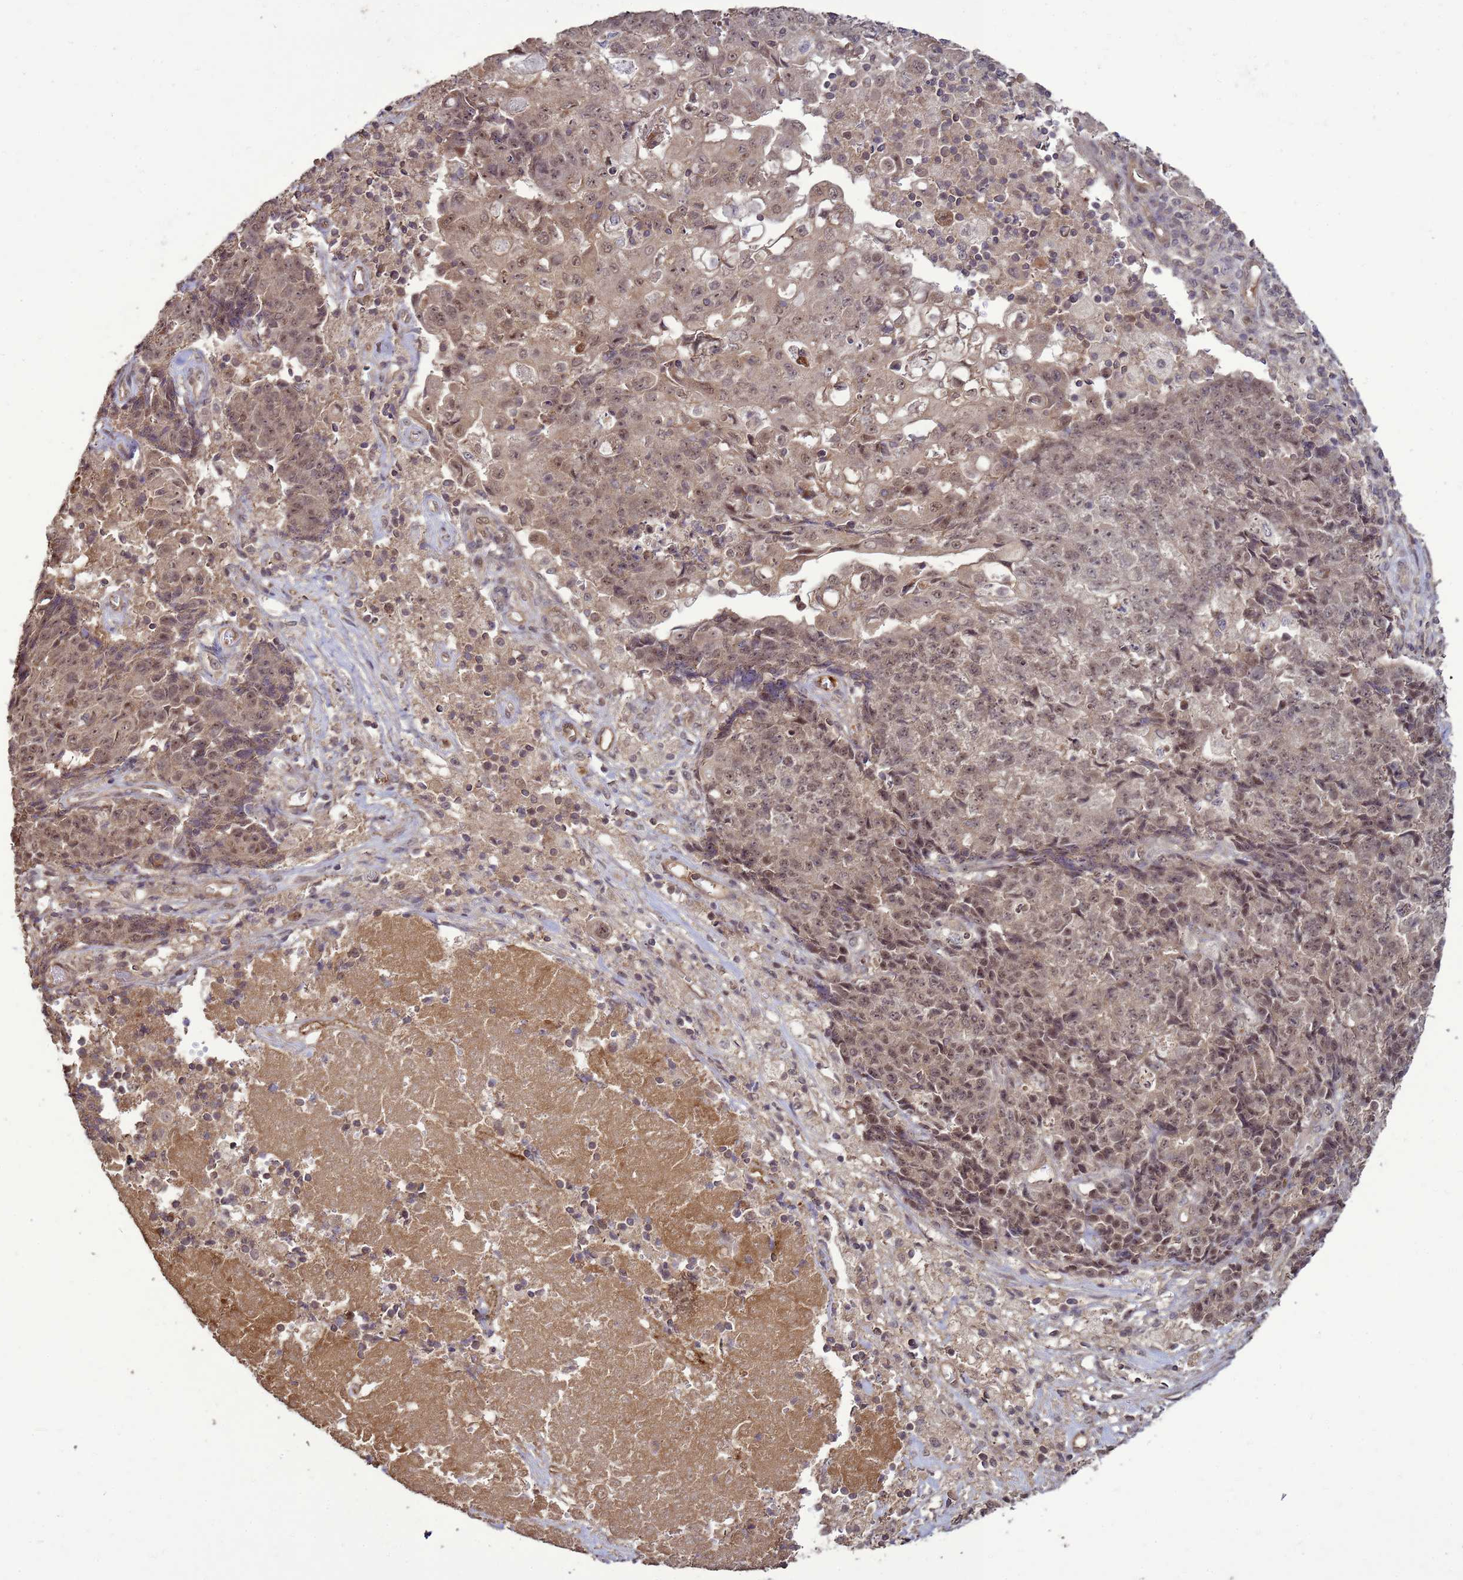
{"staining": {"intensity": "moderate", "quantity": ">75%", "location": "nuclear"}, "tissue": "ovarian cancer", "cell_type": "Tumor cells", "image_type": "cancer", "snomed": [{"axis": "morphology", "description": "Carcinoma, endometroid"}, {"axis": "topography", "description": "Ovary"}], "caption": "Ovarian endometroid carcinoma stained for a protein (brown) demonstrates moderate nuclear positive staining in approximately >75% of tumor cells.", "gene": "CRBN", "patient": {"sex": "female", "age": 42}}